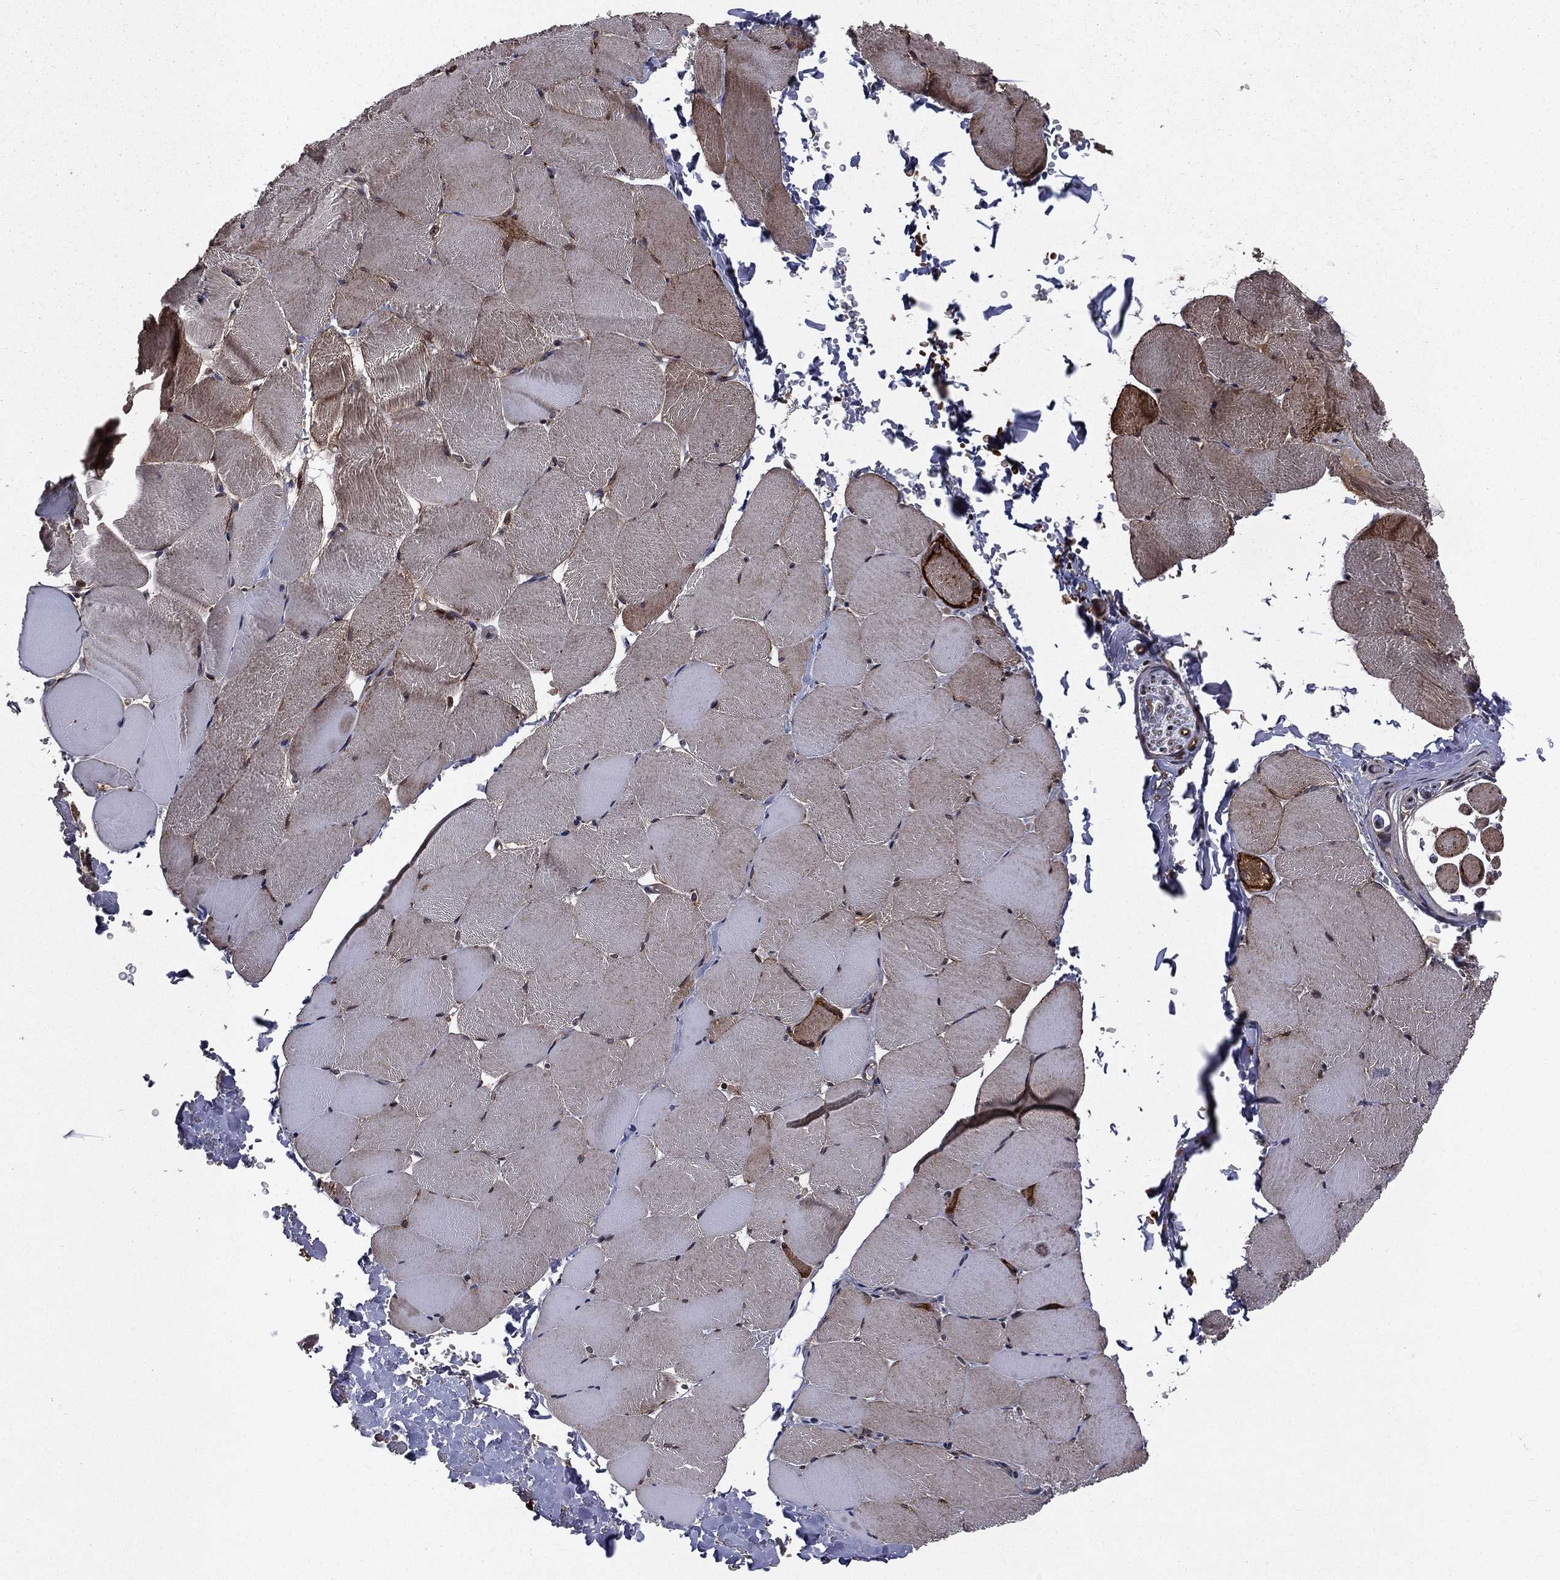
{"staining": {"intensity": "weak", "quantity": "25%-75%", "location": "cytoplasmic/membranous"}, "tissue": "skeletal muscle", "cell_type": "Myocytes", "image_type": "normal", "snomed": [{"axis": "morphology", "description": "Normal tissue, NOS"}, {"axis": "topography", "description": "Skeletal muscle"}], "caption": "Protein analysis of benign skeletal muscle reveals weak cytoplasmic/membranous positivity in approximately 25%-75% of myocytes.", "gene": "LENG8", "patient": {"sex": "female", "age": 37}}